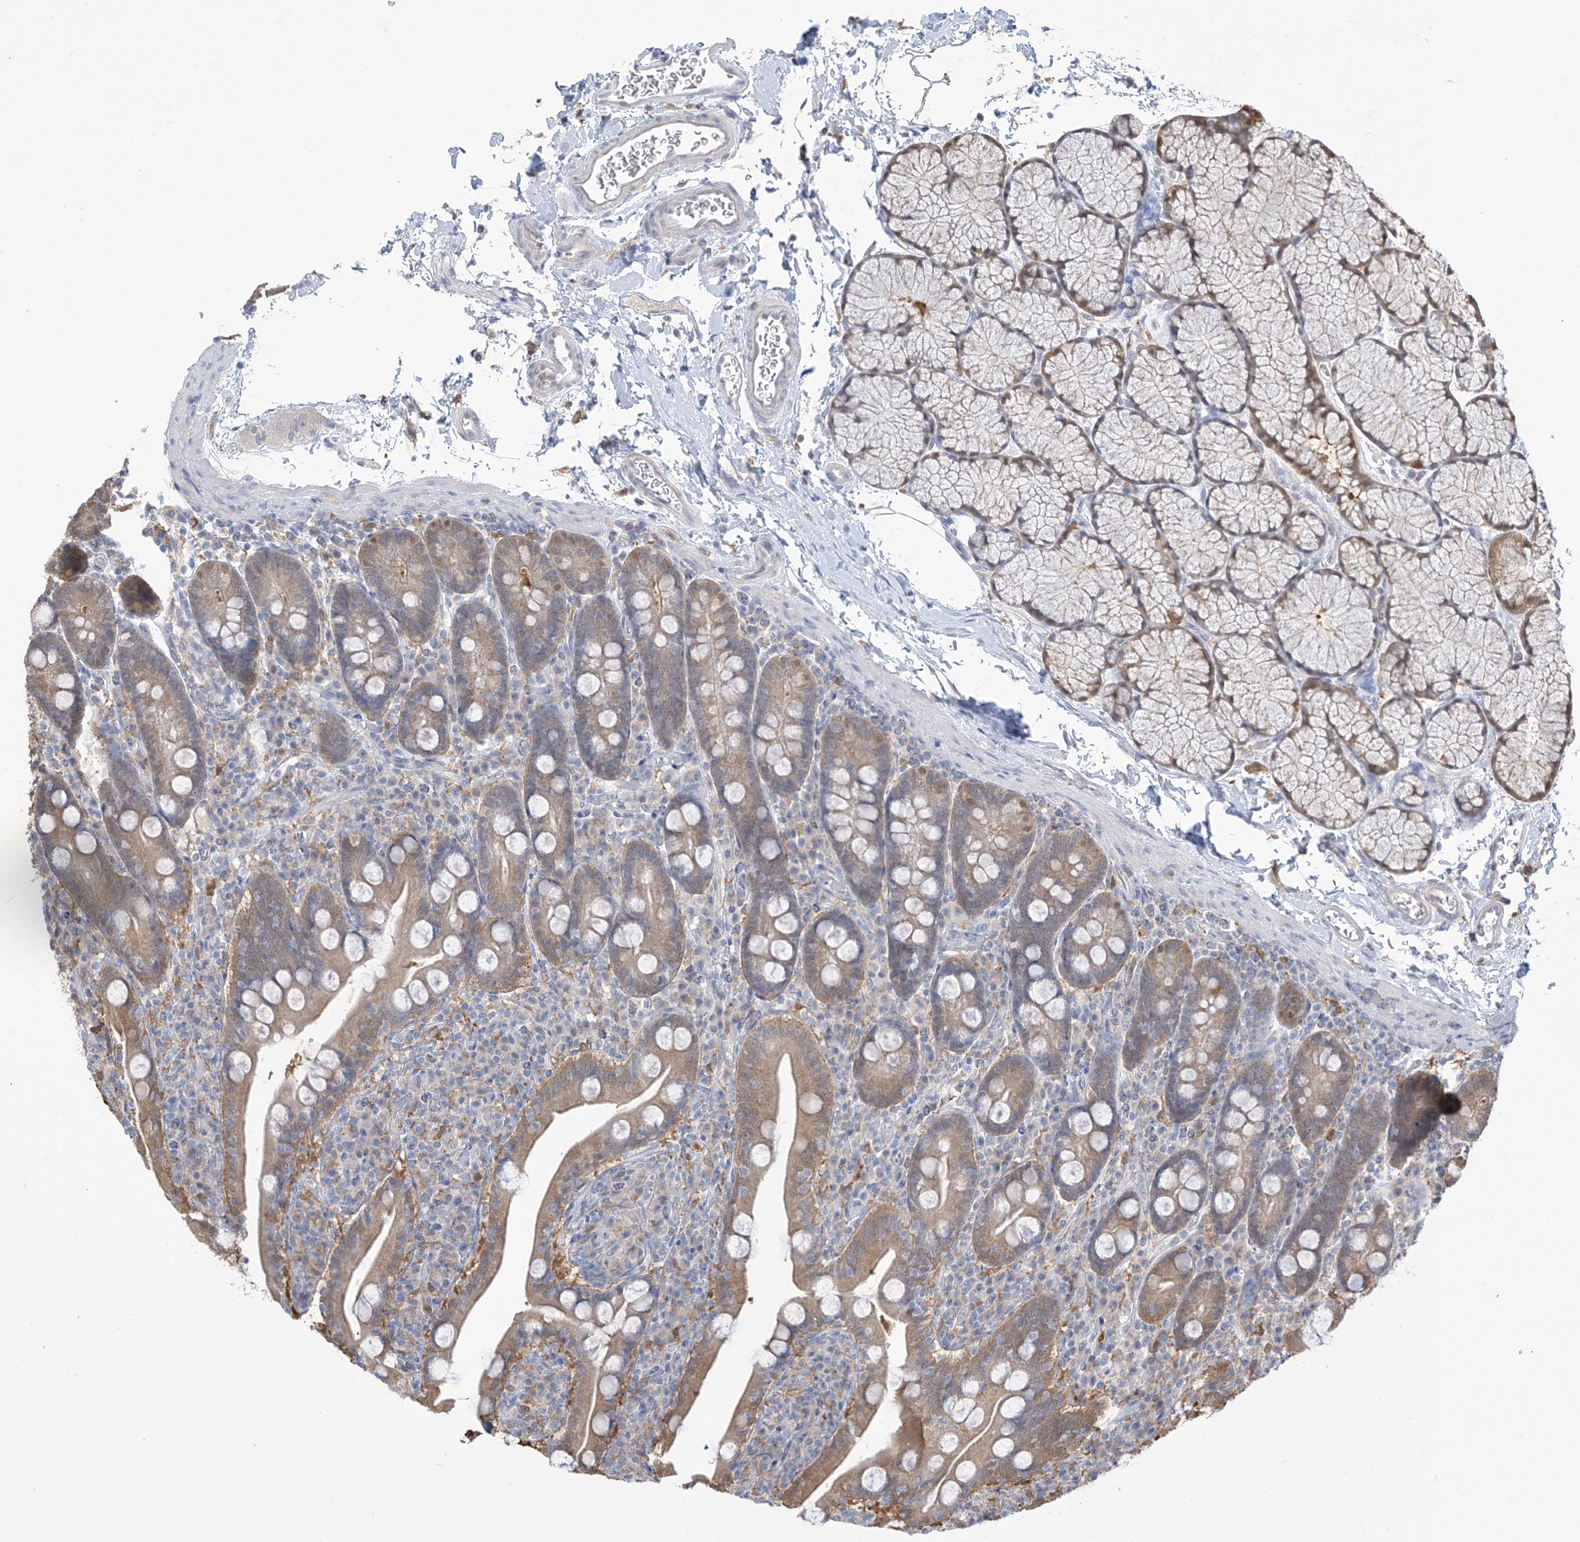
{"staining": {"intensity": "moderate", "quantity": ">75%", "location": "cytoplasmic/membranous"}, "tissue": "duodenum", "cell_type": "Glandular cells", "image_type": "normal", "snomed": [{"axis": "morphology", "description": "Normal tissue, NOS"}, {"axis": "topography", "description": "Duodenum"}], "caption": "Approximately >75% of glandular cells in unremarkable human duodenum display moderate cytoplasmic/membranous protein positivity as visualized by brown immunohistochemical staining.", "gene": "IDH1", "patient": {"sex": "male", "age": 35}}